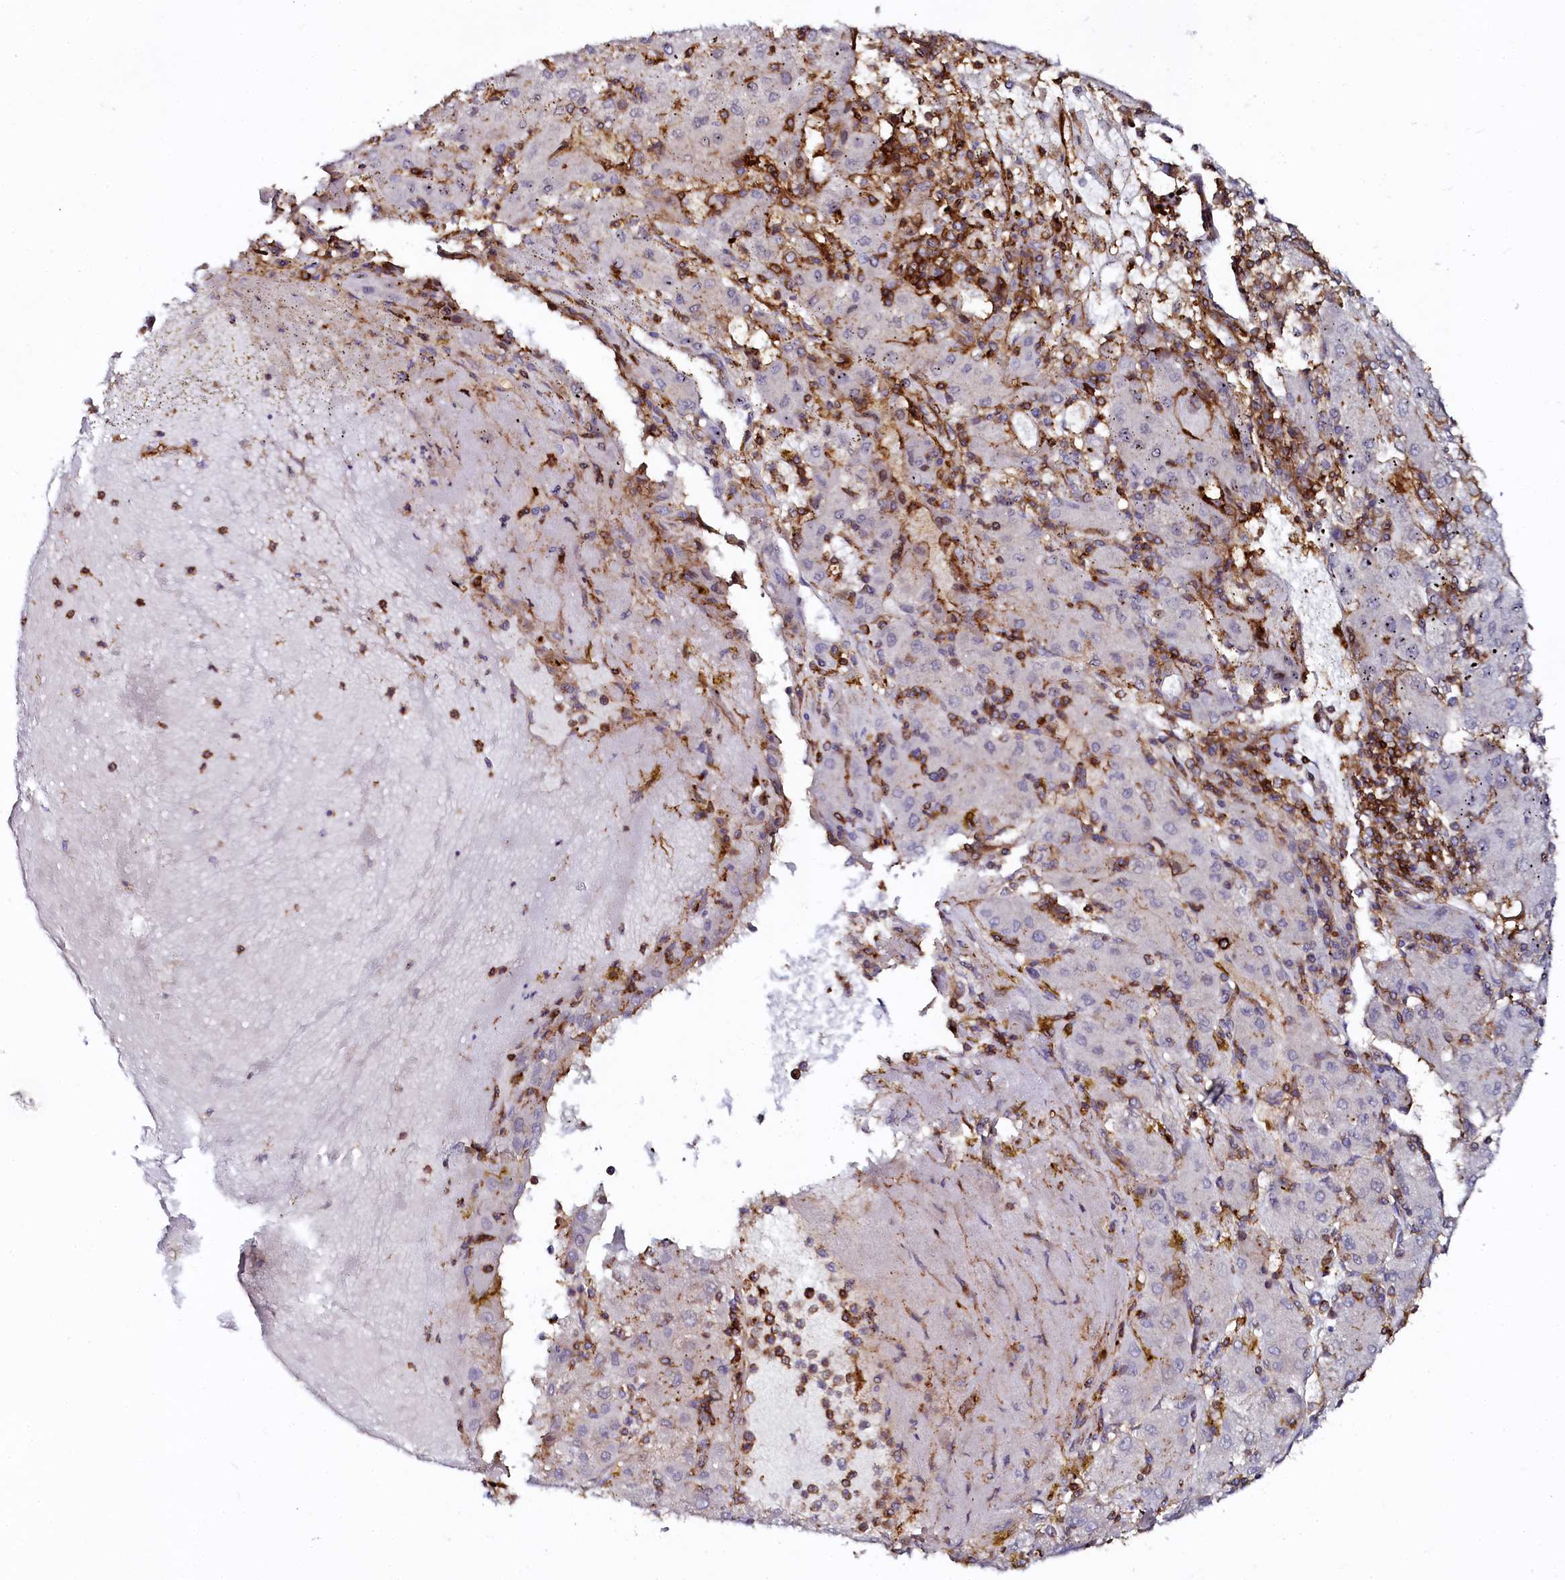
{"staining": {"intensity": "negative", "quantity": "none", "location": "none"}, "tissue": "liver cancer", "cell_type": "Tumor cells", "image_type": "cancer", "snomed": [{"axis": "morphology", "description": "Carcinoma, Hepatocellular, NOS"}, {"axis": "topography", "description": "Liver"}], "caption": "Image shows no protein staining in tumor cells of liver cancer (hepatocellular carcinoma) tissue.", "gene": "AAAS", "patient": {"sex": "male", "age": 72}}